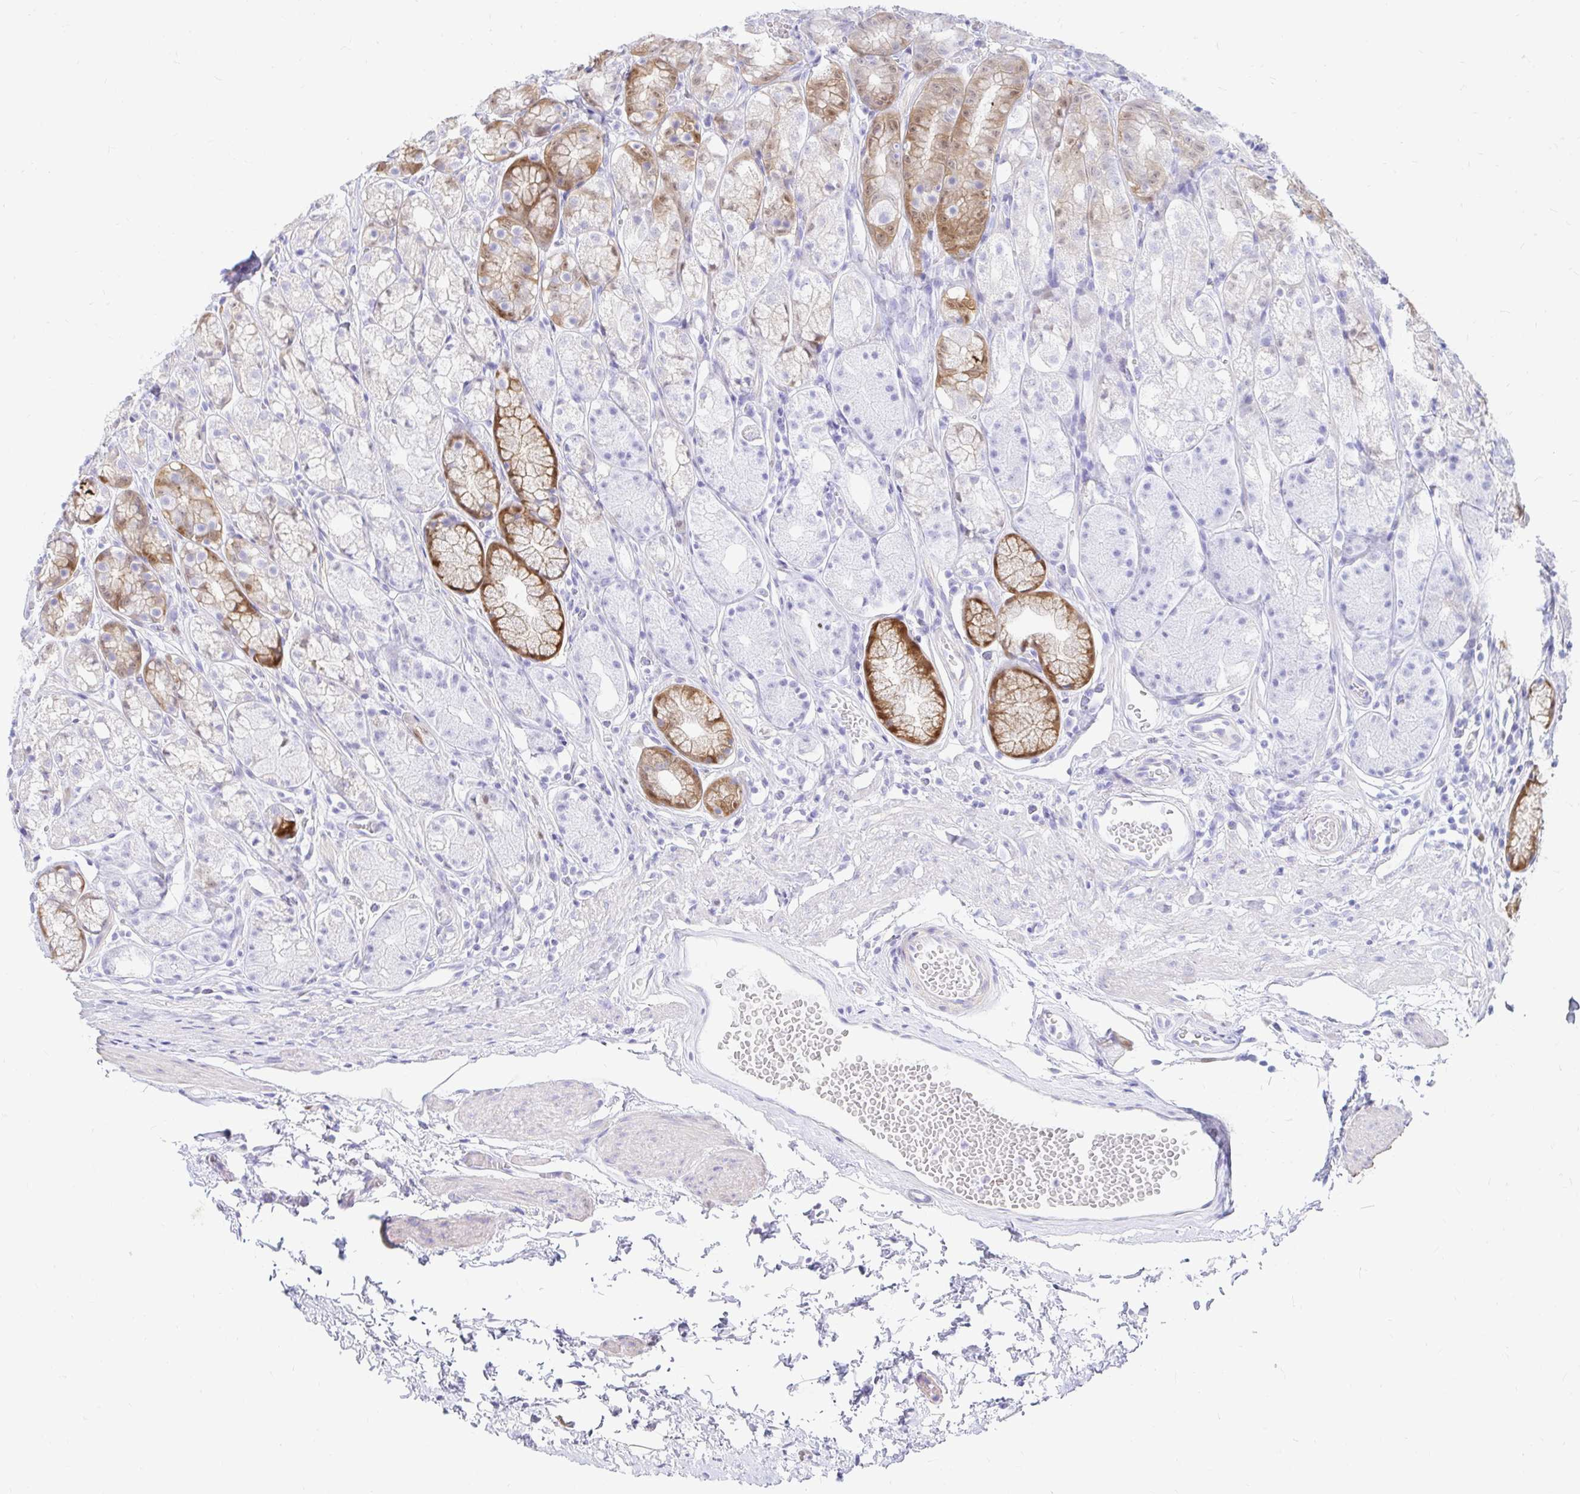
{"staining": {"intensity": "moderate", "quantity": "<25%", "location": "cytoplasmic/membranous,nuclear"}, "tissue": "stomach", "cell_type": "Glandular cells", "image_type": "normal", "snomed": [{"axis": "morphology", "description": "Normal tissue, NOS"}, {"axis": "topography", "description": "Smooth muscle"}, {"axis": "topography", "description": "Stomach"}], "caption": "Stomach stained with immunohistochemistry (IHC) shows moderate cytoplasmic/membranous,nuclear positivity in approximately <25% of glandular cells. (brown staining indicates protein expression, while blue staining denotes nuclei).", "gene": "PPP1R1B", "patient": {"sex": "male", "age": 70}}